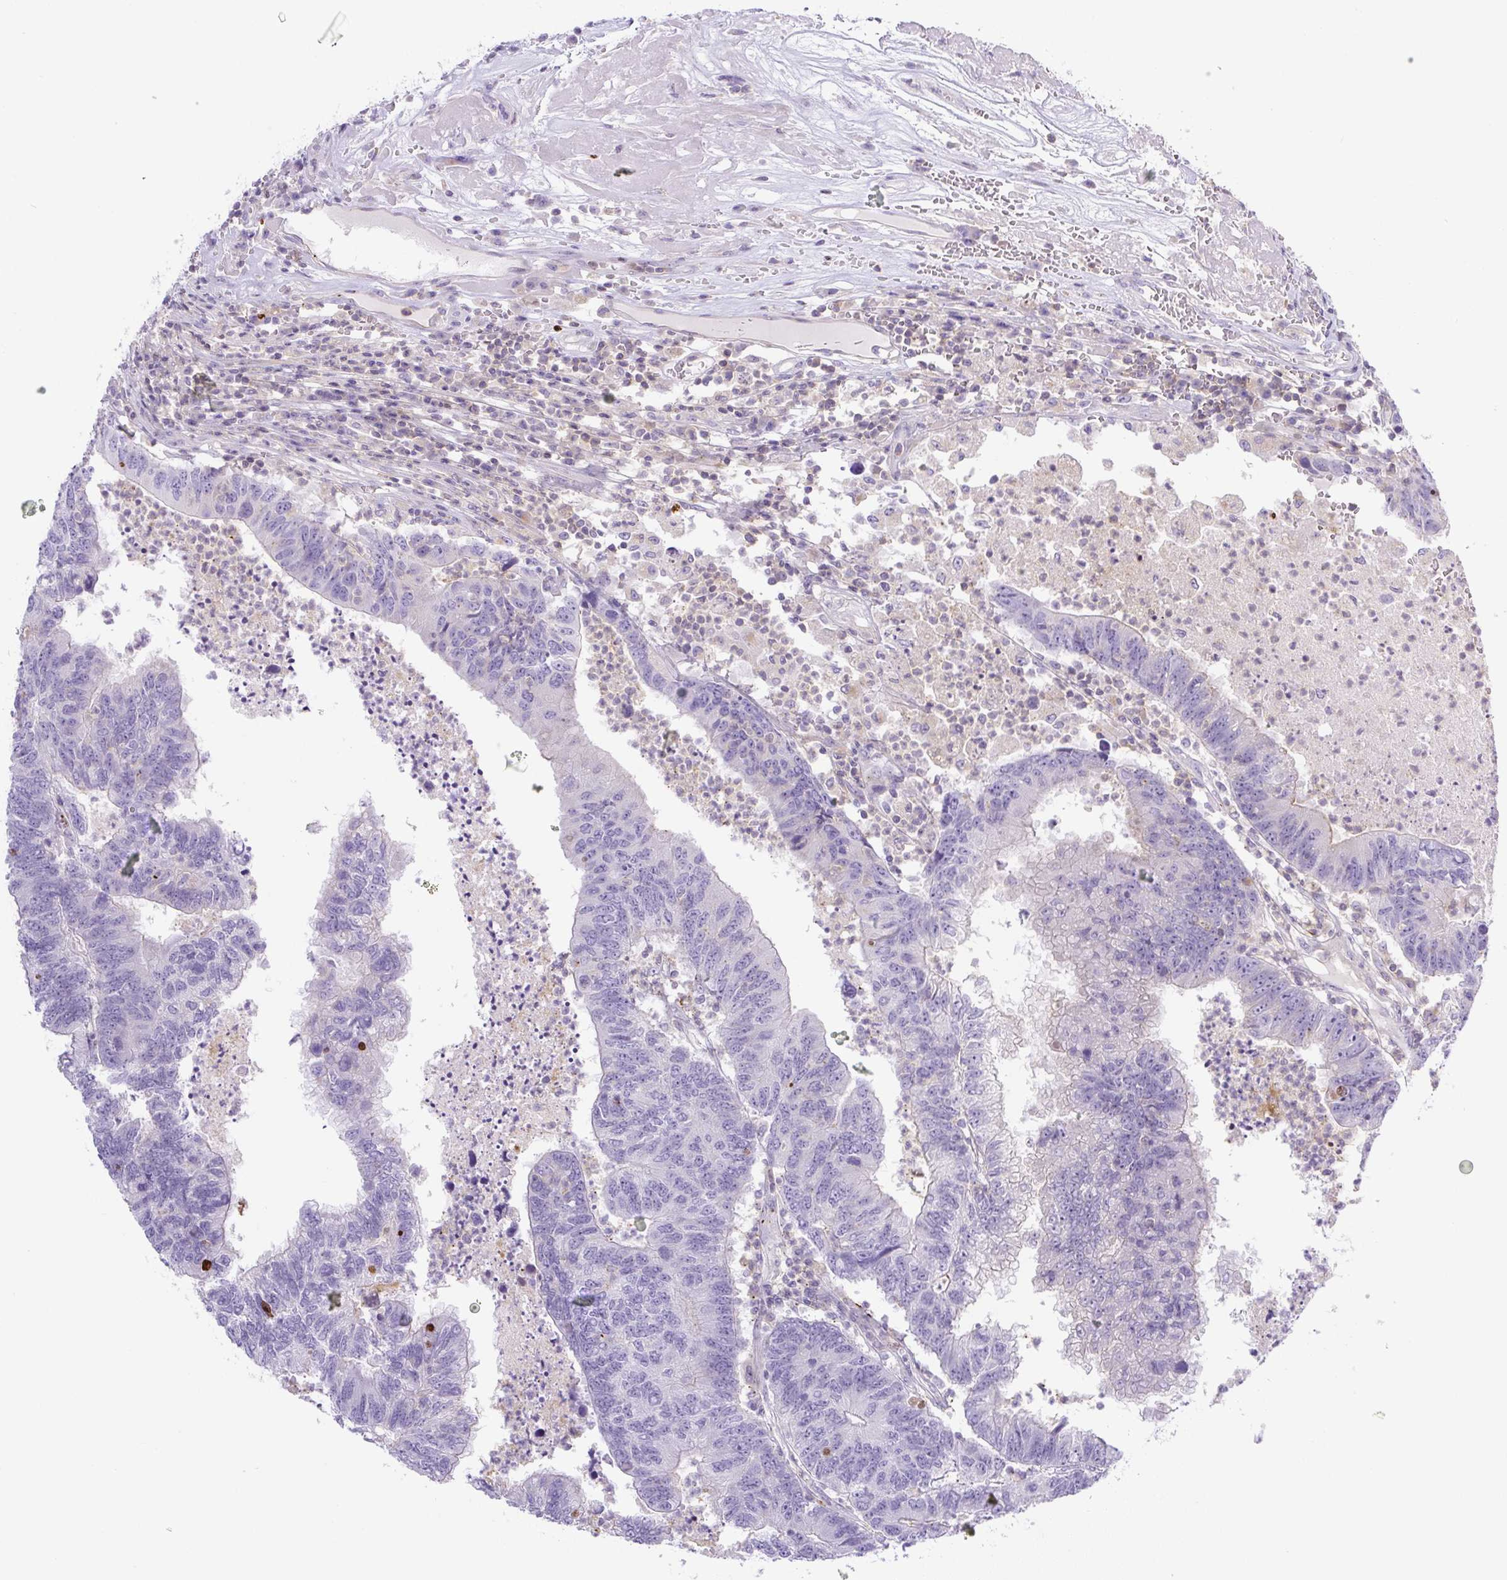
{"staining": {"intensity": "negative", "quantity": "none", "location": "none"}, "tissue": "colorectal cancer", "cell_type": "Tumor cells", "image_type": "cancer", "snomed": [{"axis": "morphology", "description": "Adenocarcinoma, NOS"}, {"axis": "topography", "description": "Colon"}], "caption": "Tumor cells show no significant protein positivity in colorectal cancer.", "gene": "PIP5KL1", "patient": {"sex": "female", "age": 48}}